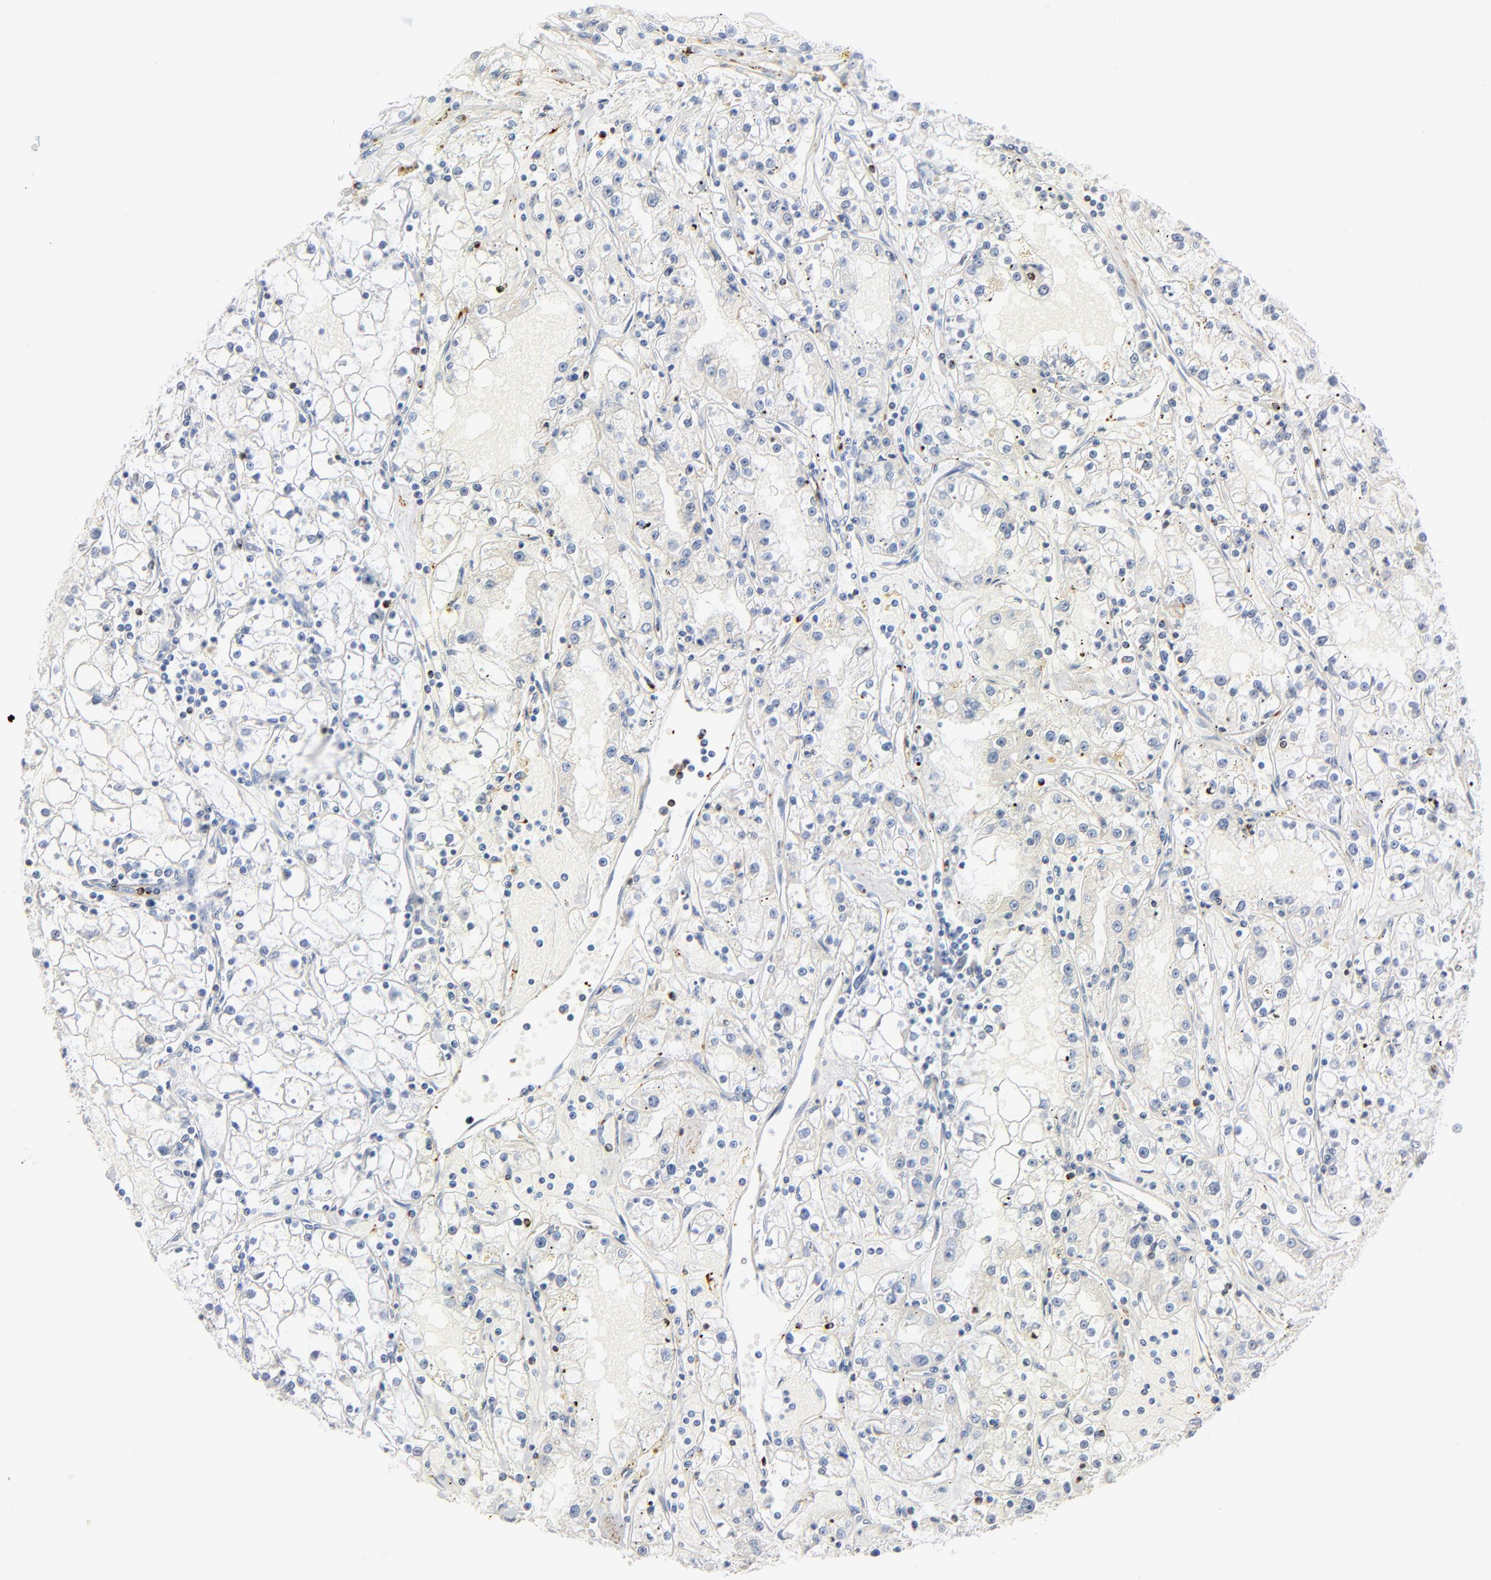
{"staining": {"intensity": "negative", "quantity": "none", "location": "none"}, "tissue": "renal cancer", "cell_type": "Tumor cells", "image_type": "cancer", "snomed": [{"axis": "morphology", "description": "Adenocarcinoma, NOS"}, {"axis": "topography", "description": "Kidney"}], "caption": "A high-resolution histopathology image shows immunohistochemistry staining of renal cancer, which shows no significant positivity in tumor cells.", "gene": "GZMB", "patient": {"sex": "male", "age": 56}}